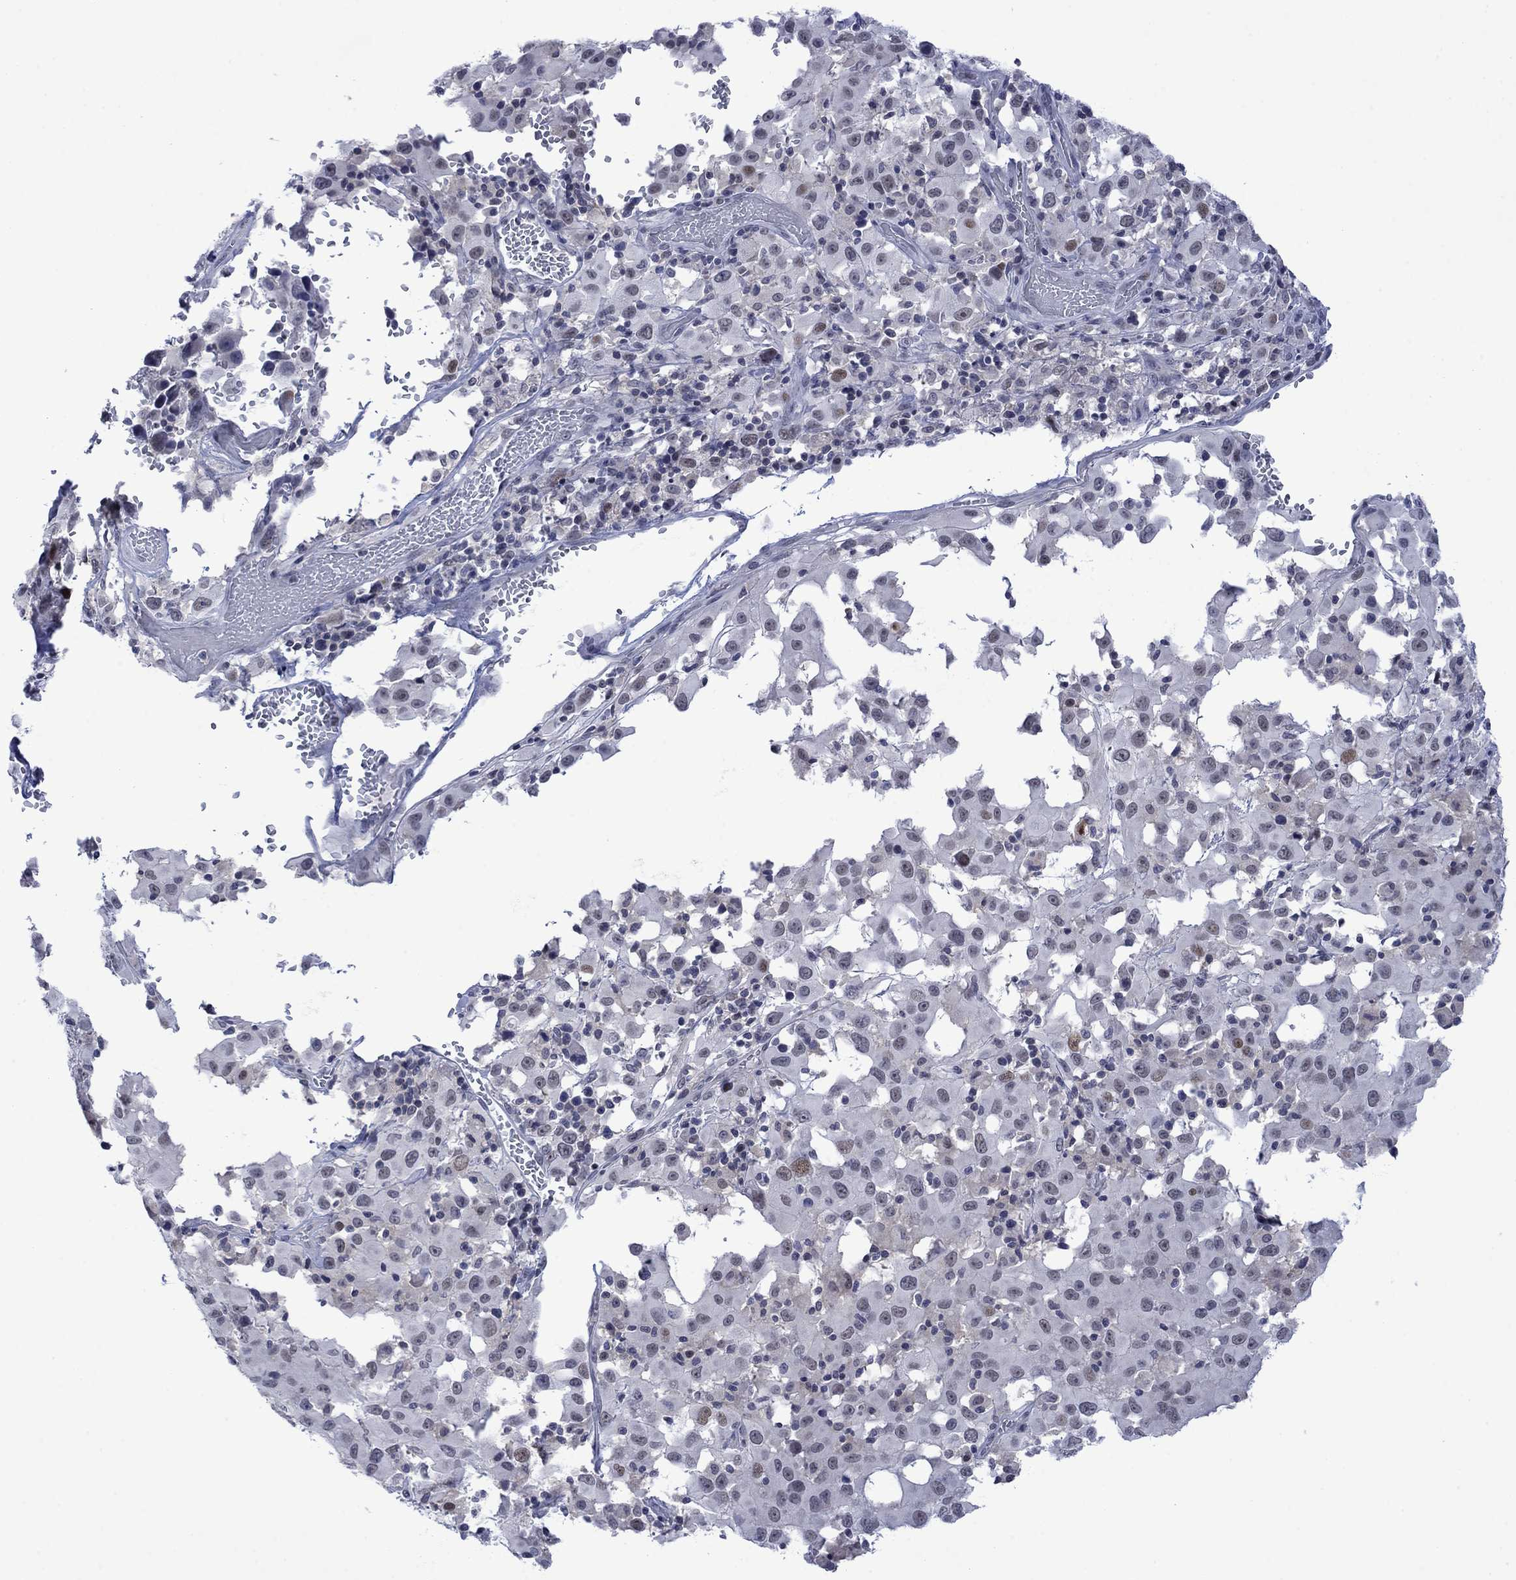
{"staining": {"intensity": "negative", "quantity": "none", "location": "none"}, "tissue": "melanoma", "cell_type": "Tumor cells", "image_type": "cancer", "snomed": [{"axis": "morphology", "description": "Malignant melanoma, Metastatic site"}, {"axis": "topography", "description": "Lymph node"}], "caption": "Immunohistochemical staining of human malignant melanoma (metastatic site) demonstrates no significant staining in tumor cells. (Brightfield microscopy of DAB immunohistochemistry (IHC) at high magnification).", "gene": "AGL", "patient": {"sex": "male", "age": 50}}